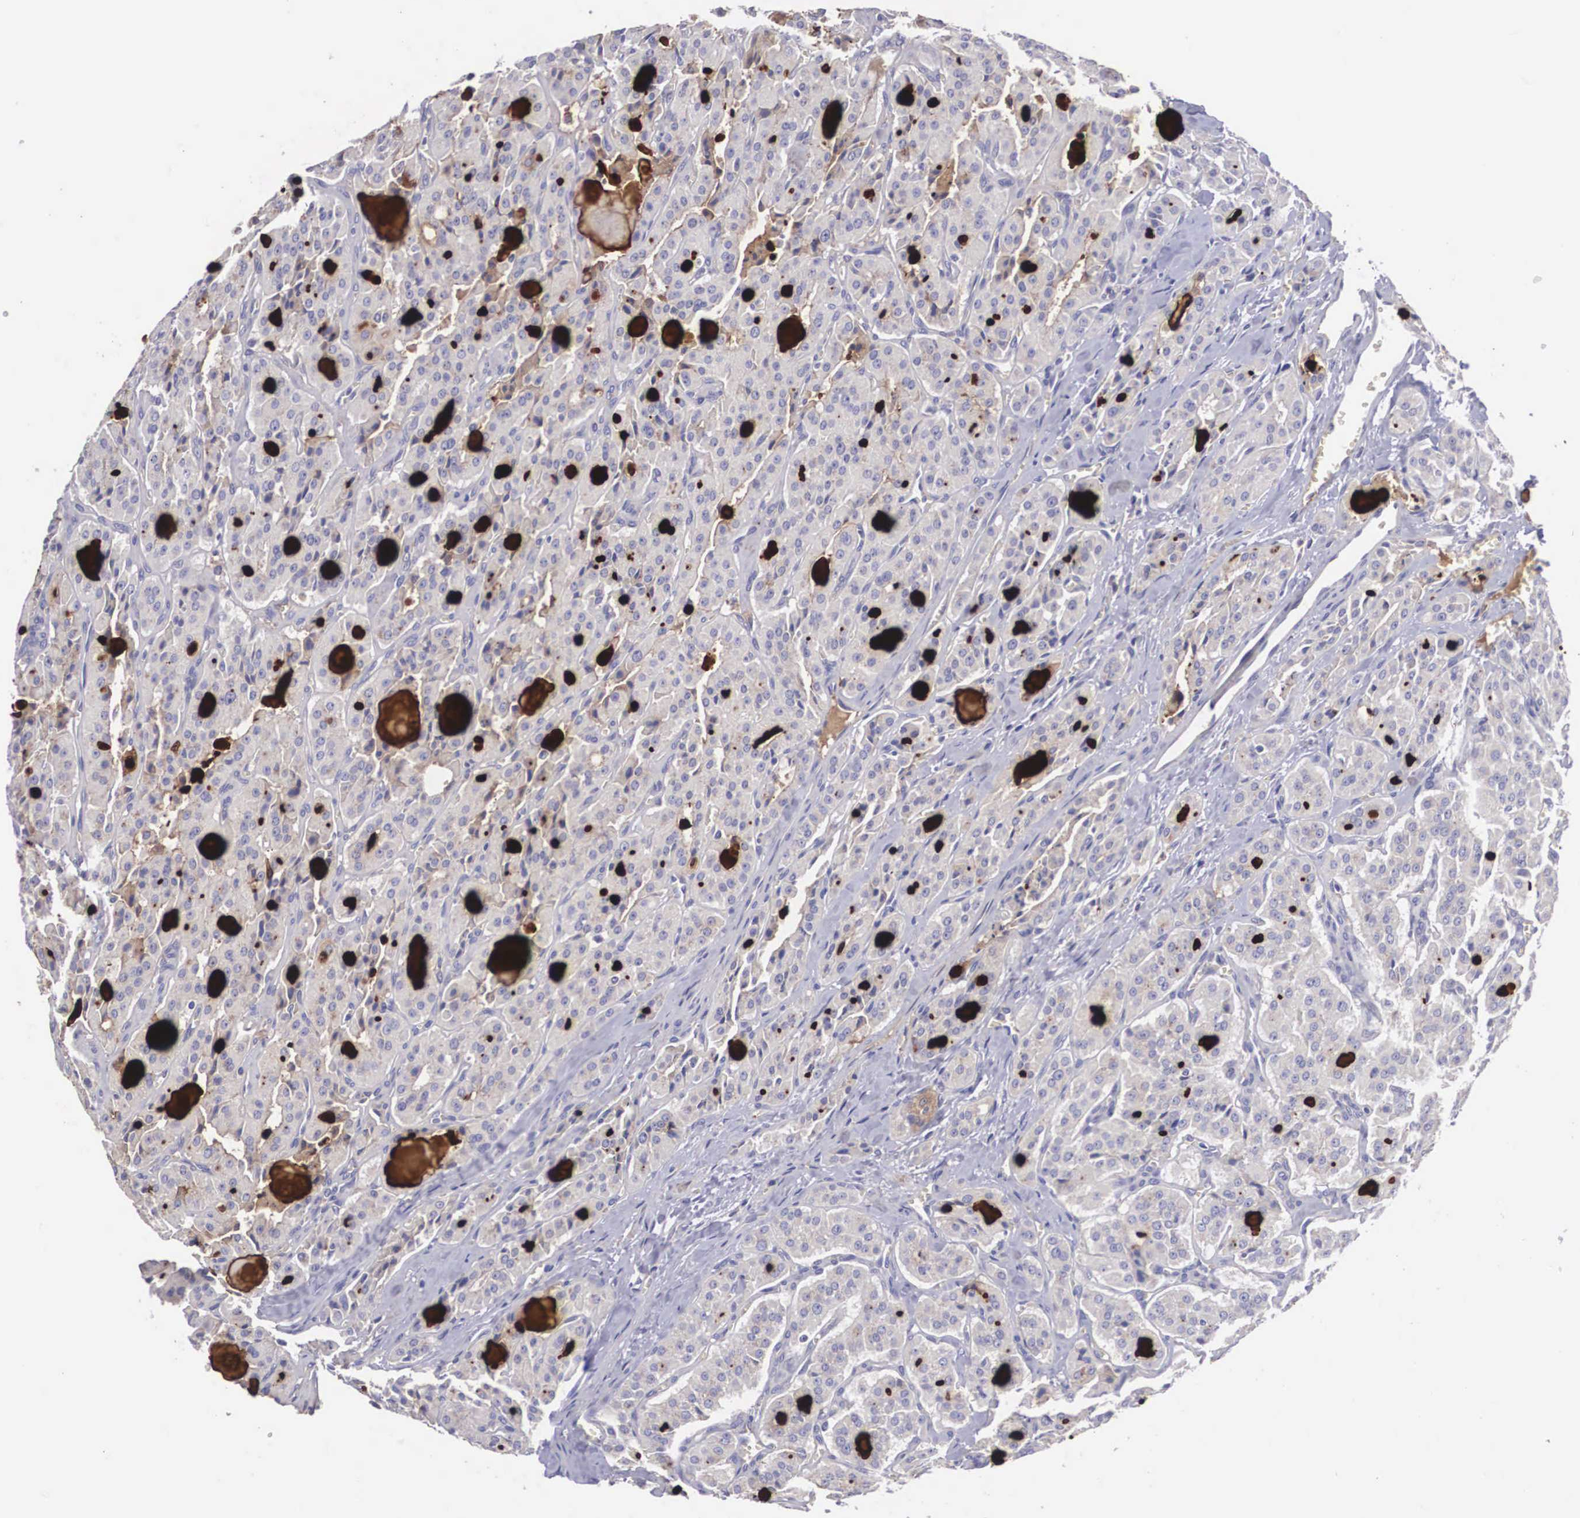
{"staining": {"intensity": "negative", "quantity": "none", "location": "none"}, "tissue": "thyroid cancer", "cell_type": "Tumor cells", "image_type": "cancer", "snomed": [{"axis": "morphology", "description": "Carcinoma, NOS"}, {"axis": "topography", "description": "Thyroid gland"}], "caption": "Tumor cells are negative for protein expression in human thyroid cancer (carcinoma).", "gene": "CLU", "patient": {"sex": "male", "age": 76}}